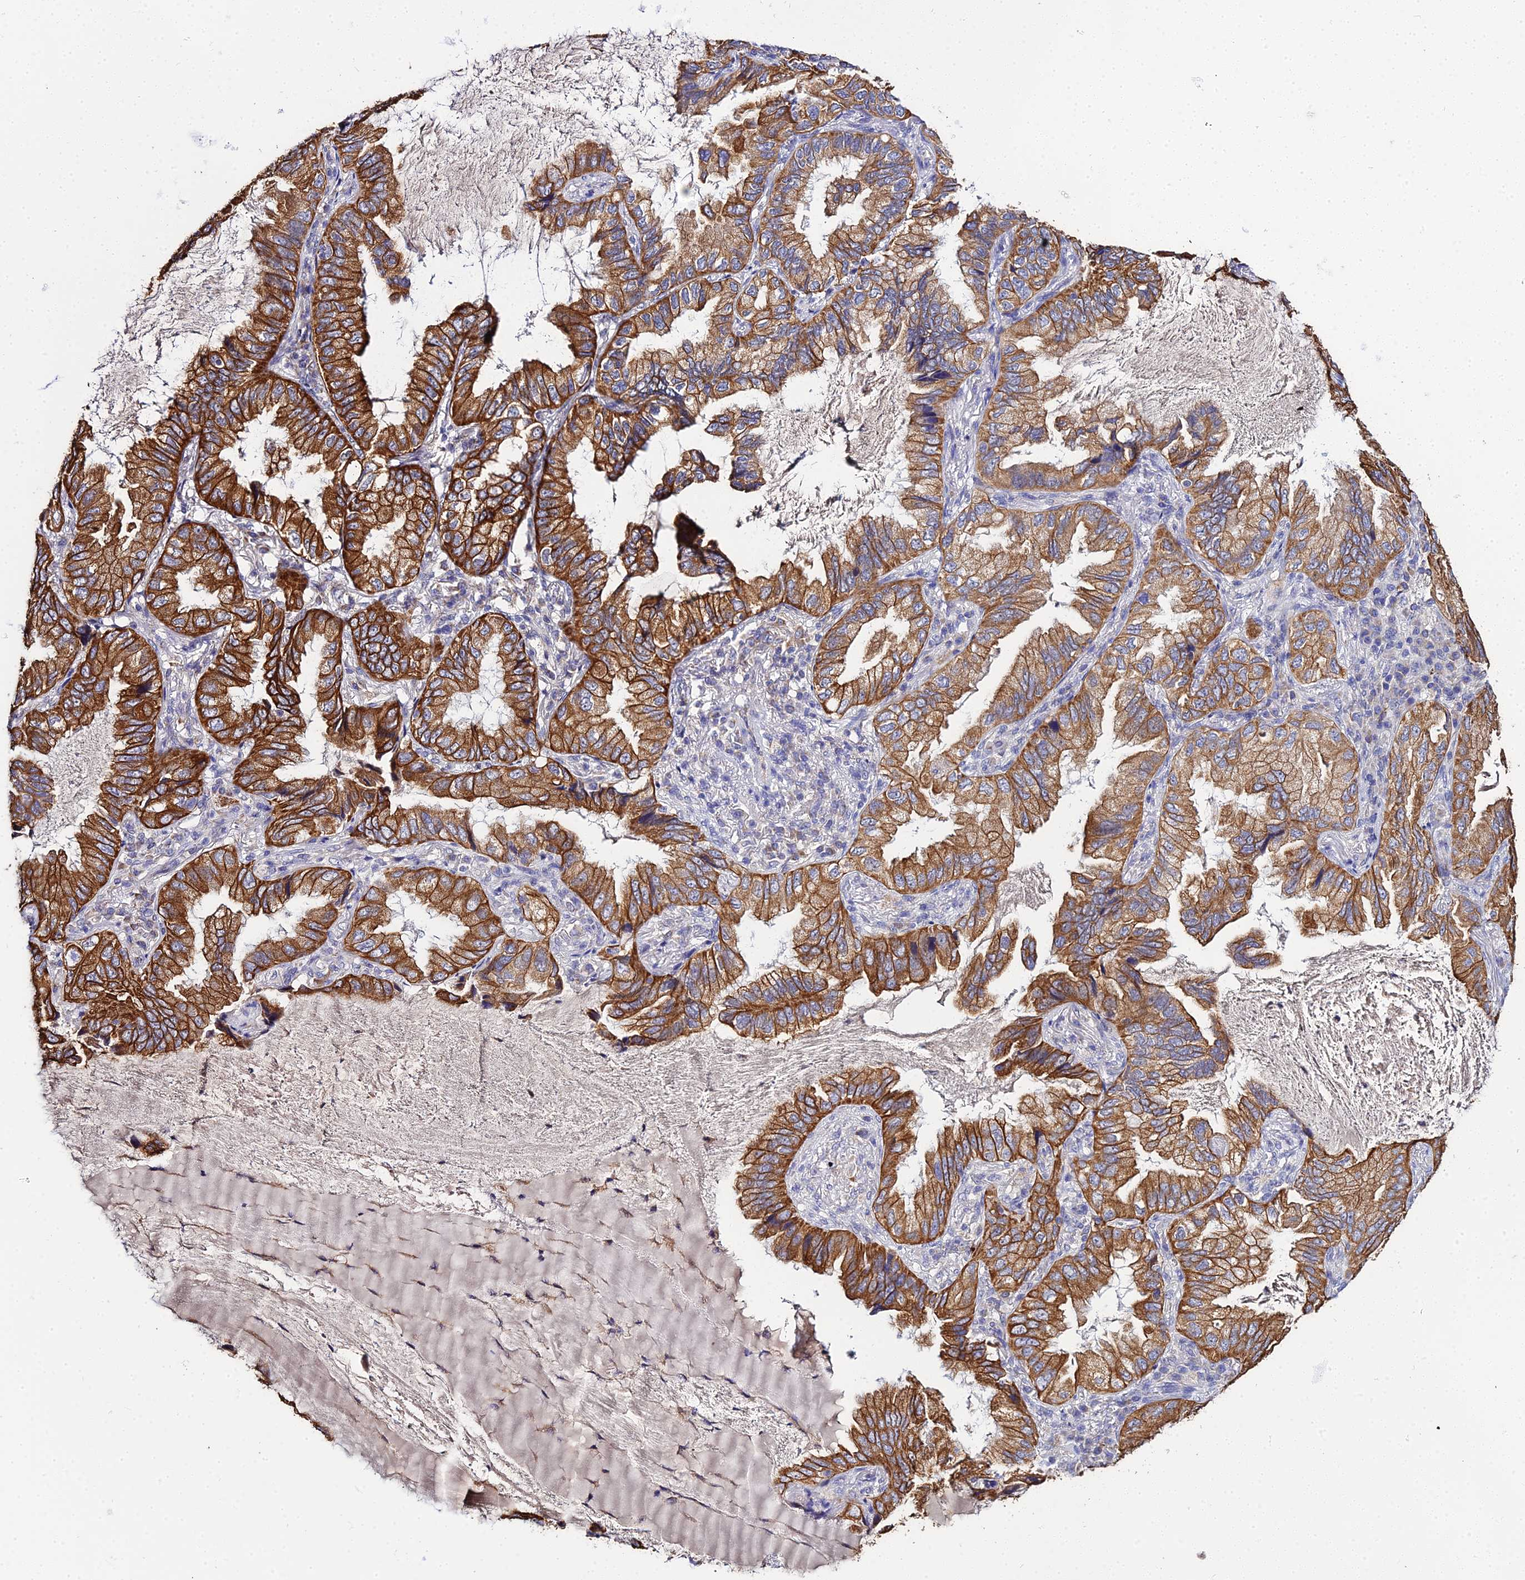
{"staining": {"intensity": "strong", "quantity": ">75%", "location": "cytoplasmic/membranous"}, "tissue": "lung cancer", "cell_type": "Tumor cells", "image_type": "cancer", "snomed": [{"axis": "morphology", "description": "Adenocarcinoma, NOS"}, {"axis": "topography", "description": "Lung"}], "caption": "Brown immunohistochemical staining in lung cancer (adenocarcinoma) displays strong cytoplasmic/membranous expression in about >75% of tumor cells.", "gene": "ZXDA", "patient": {"sex": "female", "age": 69}}